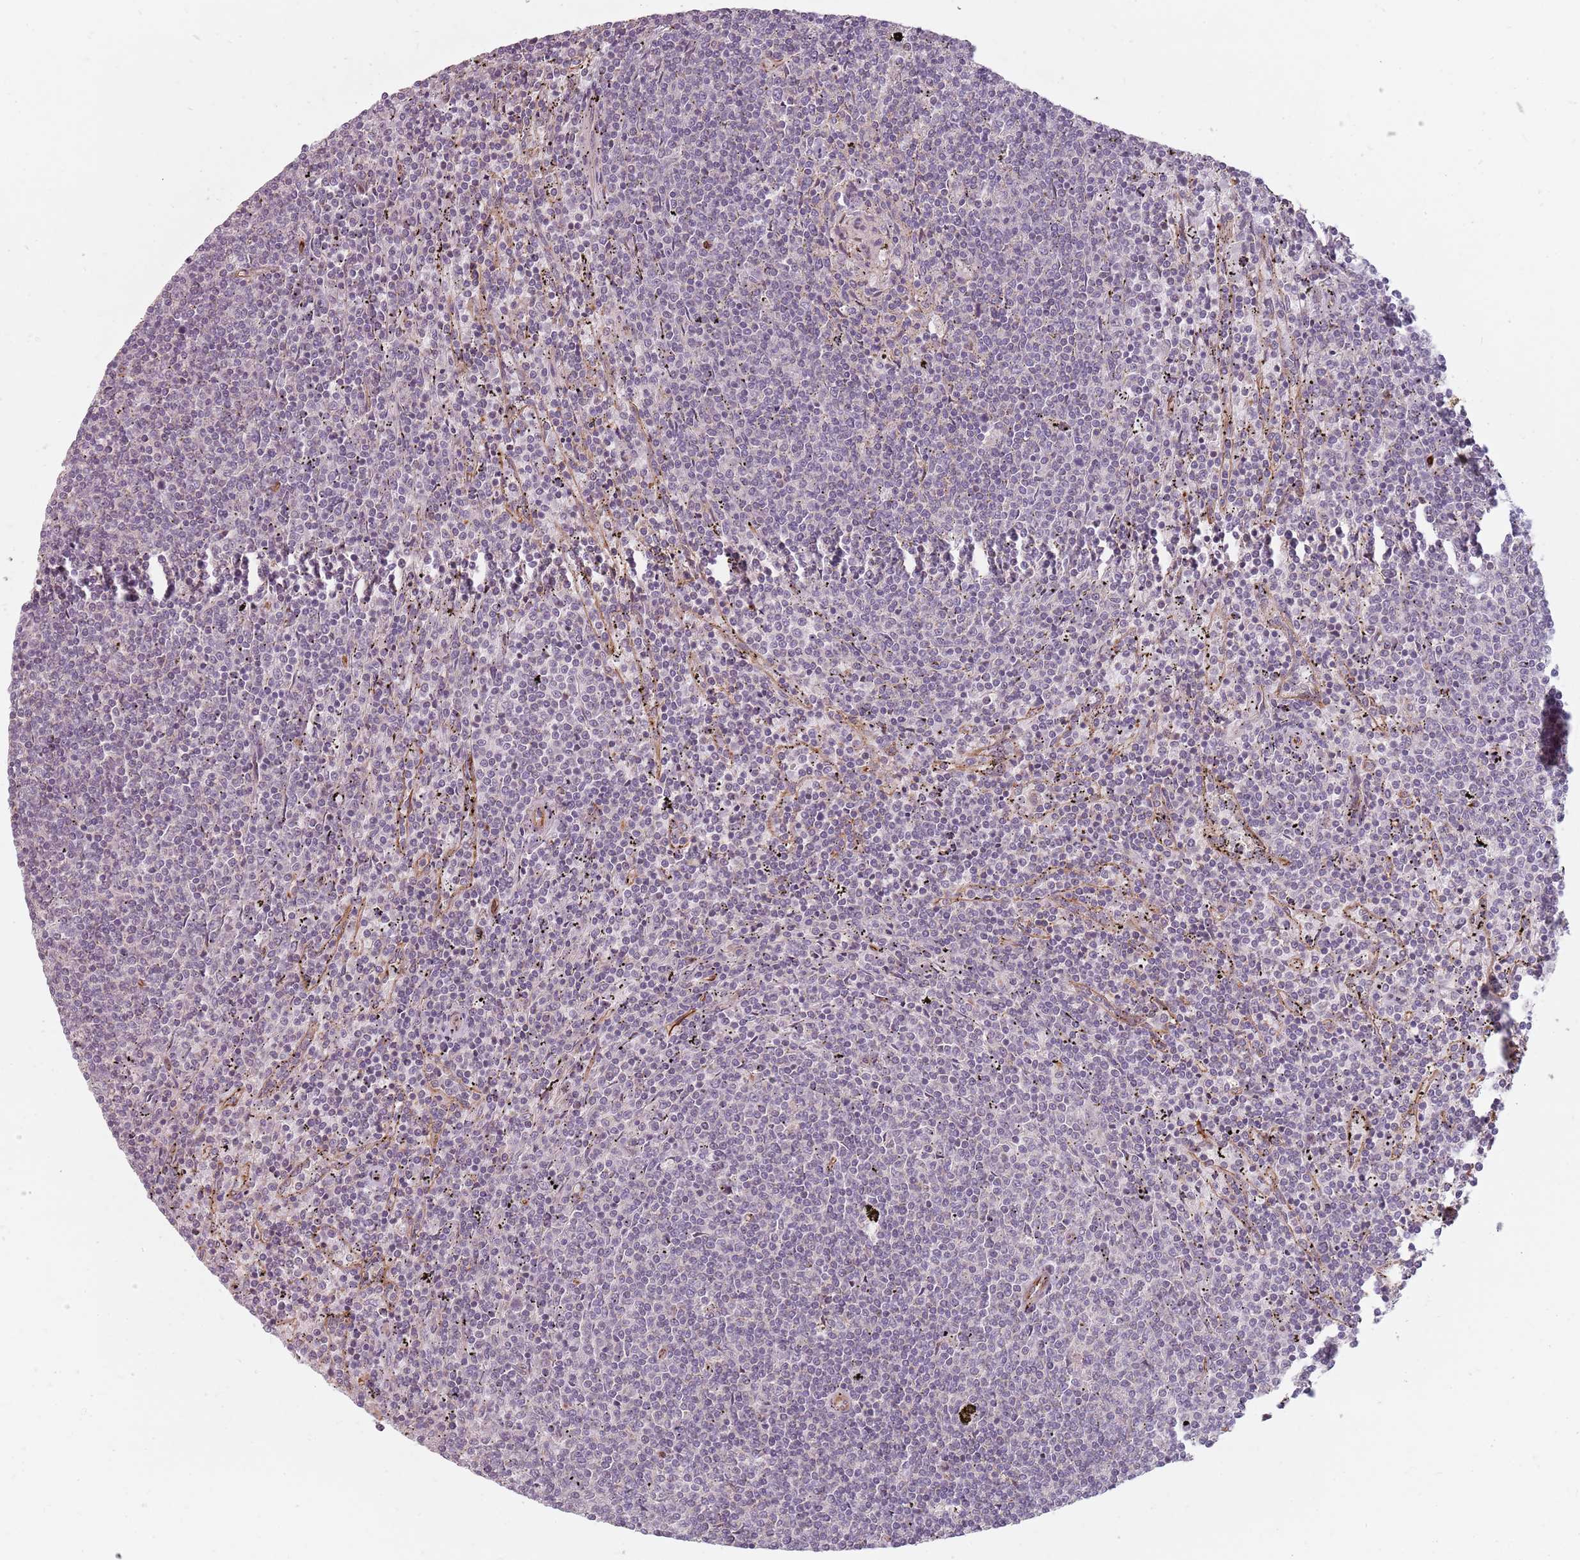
{"staining": {"intensity": "negative", "quantity": "none", "location": "none"}, "tissue": "lymphoma", "cell_type": "Tumor cells", "image_type": "cancer", "snomed": [{"axis": "morphology", "description": "Malignant lymphoma, non-Hodgkin's type, Low grade"}, {"axis": "topography", "description": "Spleen"}], "caption": "Tumor cells are negative for protein expression in human malignant lymphoma, non-Hodgkin's type (low-grade).", "gene": "GAS2L3", "patient": {"sex": "female", "age": 50}}